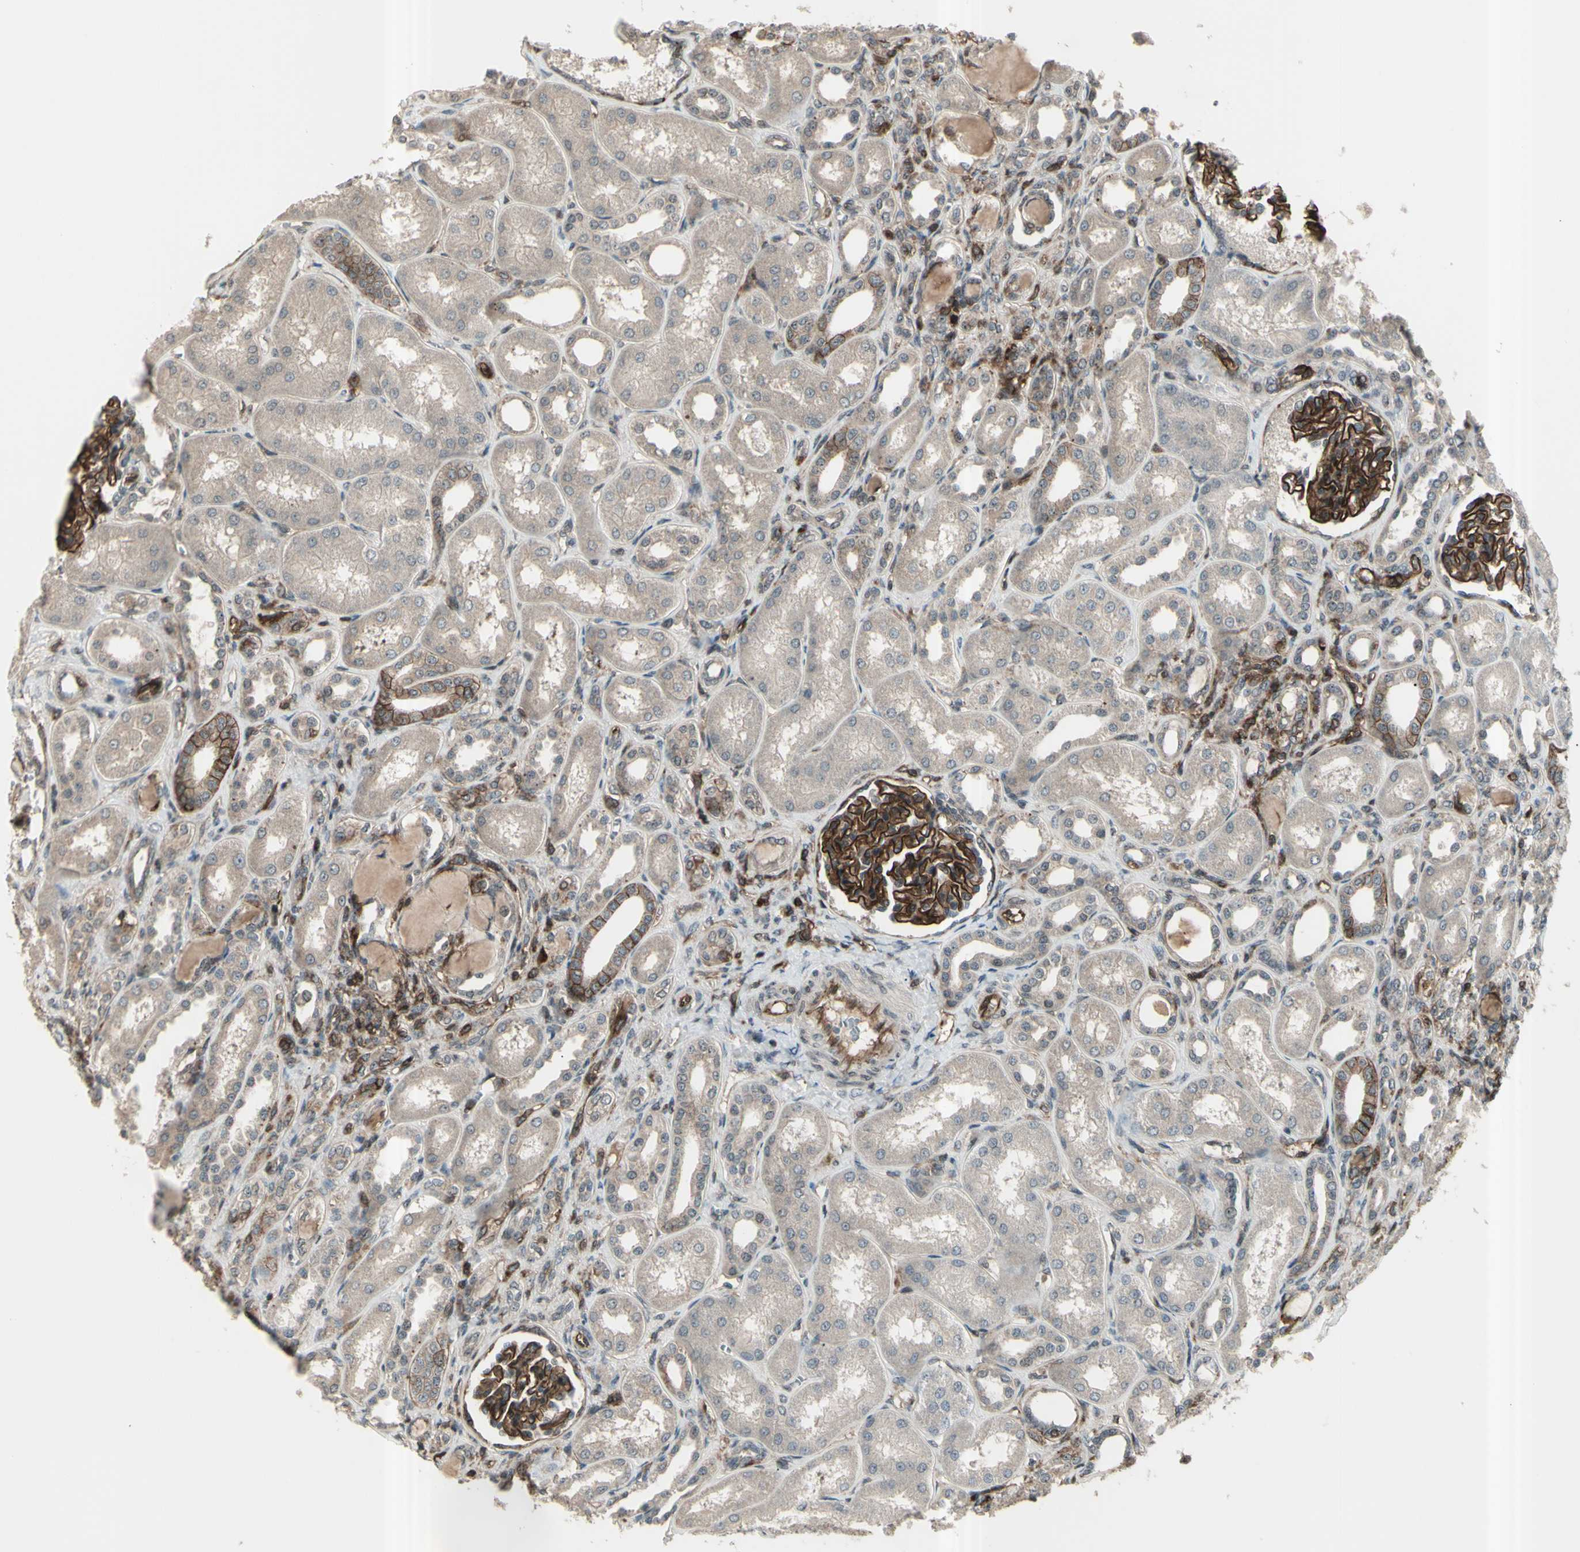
{"staining": {"intensity": "strong", "quantity": ">75%", "location": "cytoplasmic/membranous"}, "tissue": "kidney", "cell_type": "Cells in glomeruli", "image_type": "normal", "snomed": [{"axis": "morphology", "description": "Normal tissue, NOS"}, {"axis": "topography", "description": "Kidney"}], "caption": "Protein staining by IHC displays strong cytoplasmic/membranous staining in approximately >75% of cells in glomeruli in benign kidney.", "gene": "FXYD5", "patient": {"sex": "male", "age": 7}}